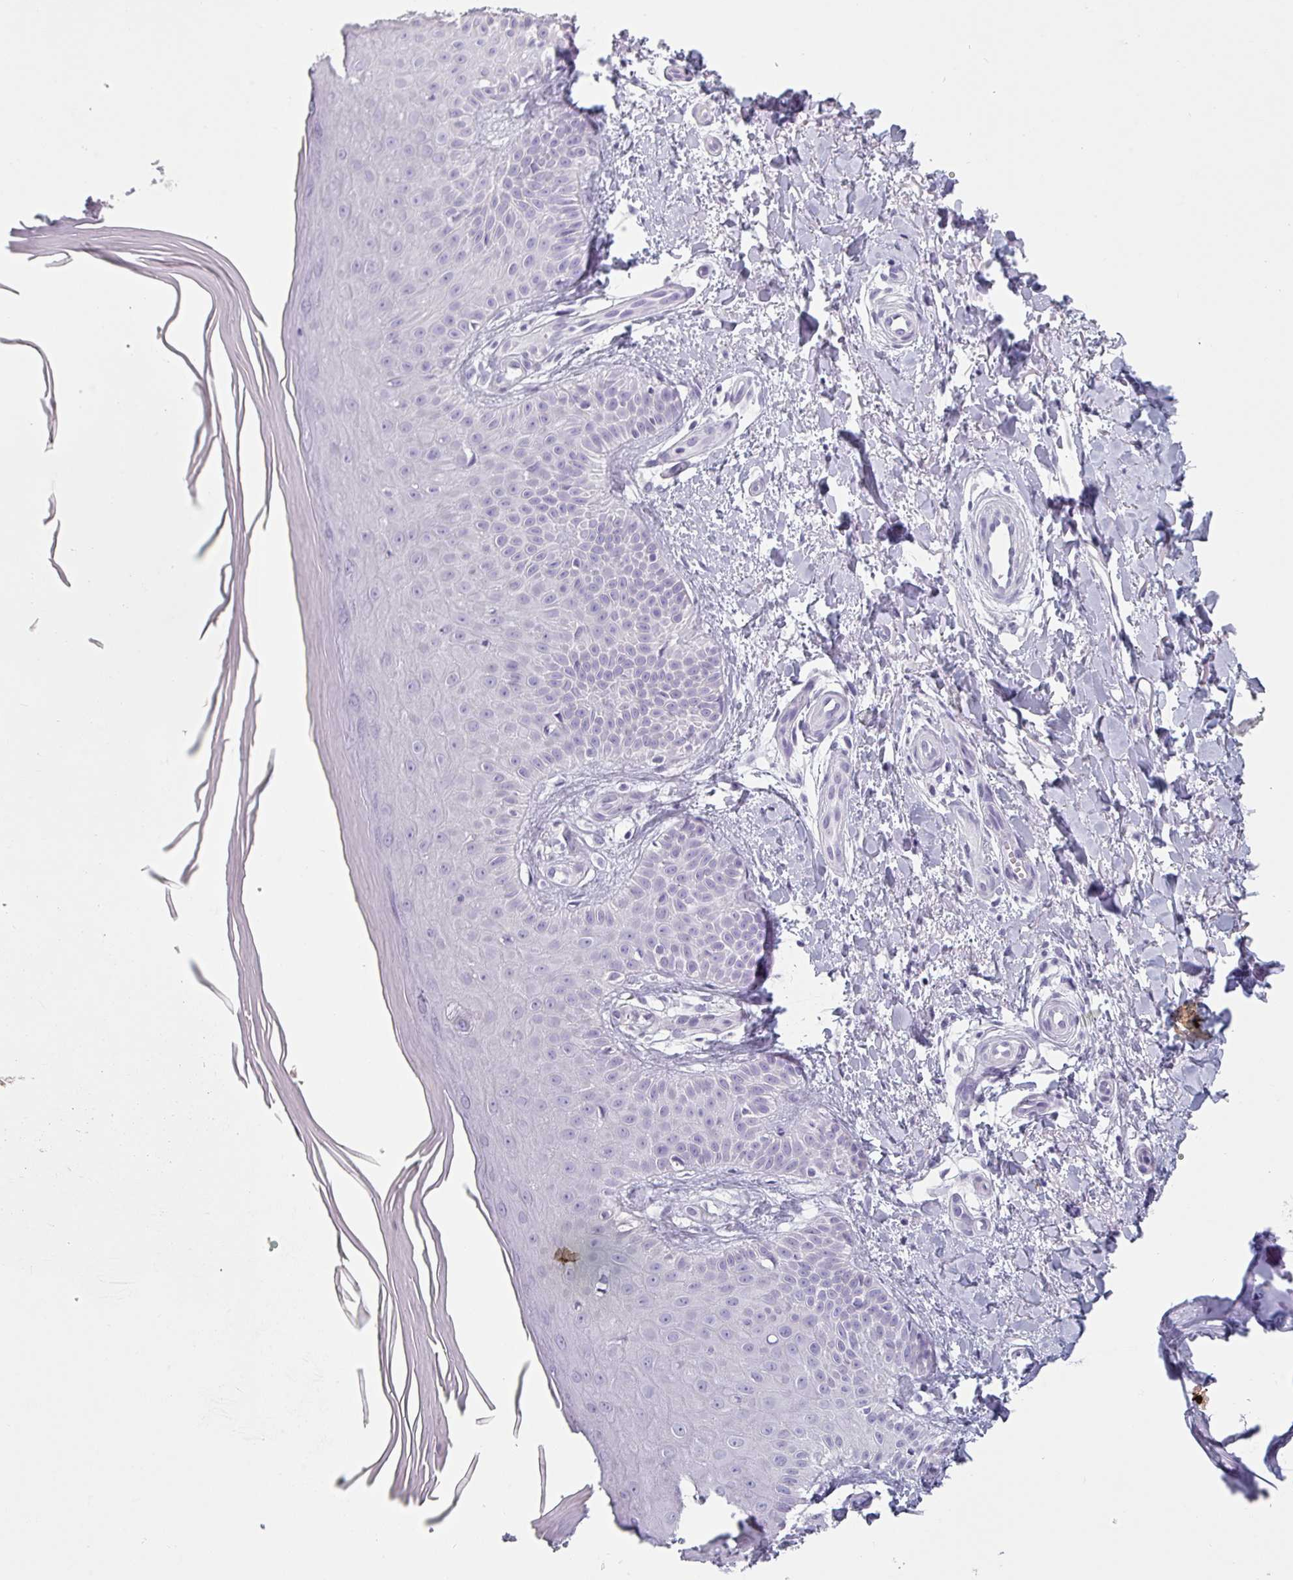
{"staining": {"intensity": "negative", "quantity": "none", "location": "none"}, "tissue": "skin", "cell_type": "Fibroblasts", "image_type": "normal", "snomed": [{"axis": "morphology", "description": "Normal tissue, NOS"}, {"axis": "topography", "description": "Skin"}], "caption": "Fibroblasts show no significant expression in normal skin. (Brightfield microscopy of DAB (3,3'-diaminobenzidine) IHC at high magnification).", "gene": "SFTPA1", "patient": {"sex": "male", "age": 81}}